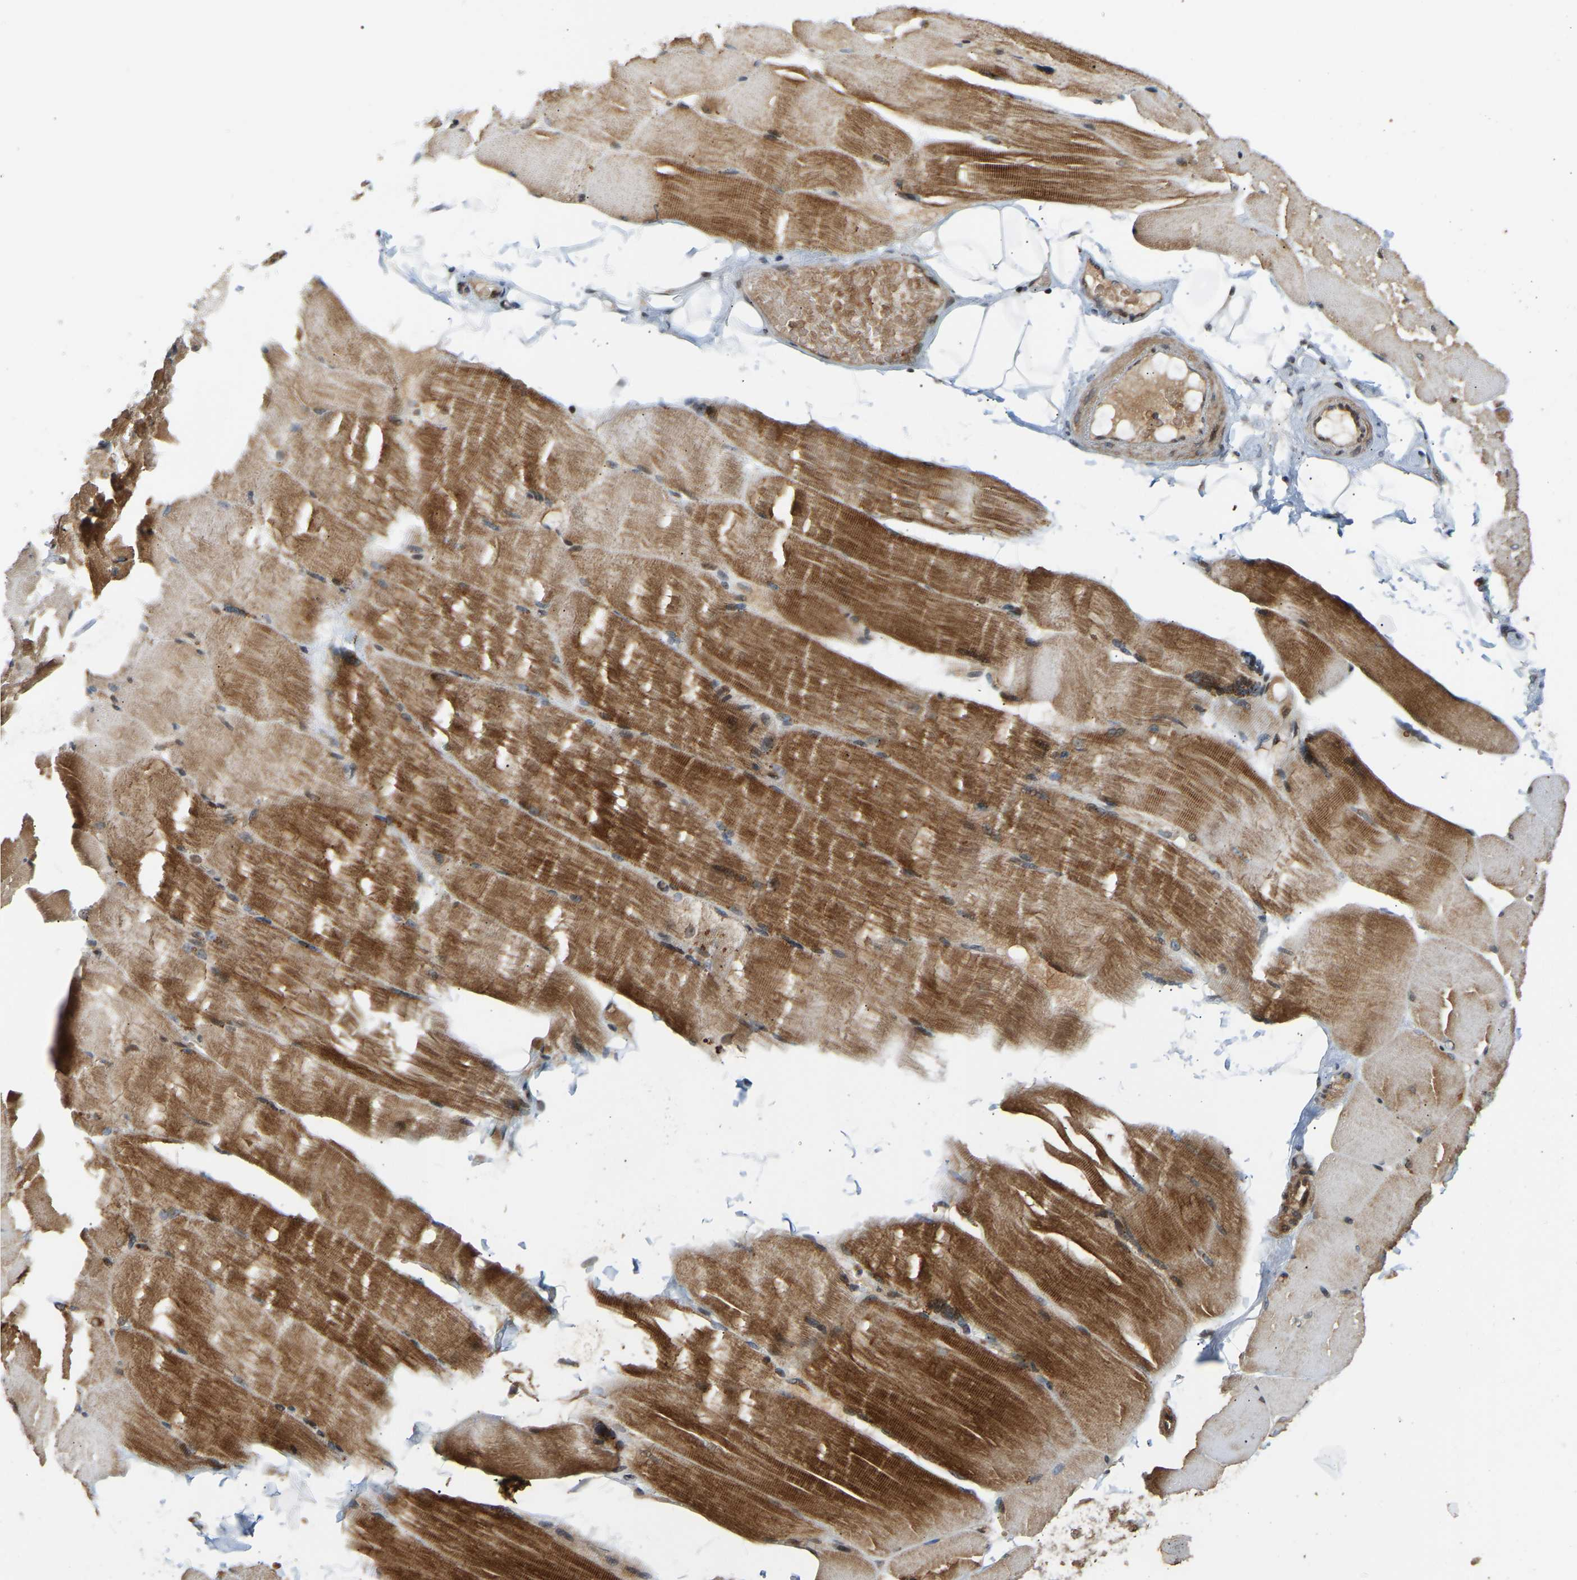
{"staining": {"intensity": "strong", "quantity": ">75%", "location": "cytoplasmic/membranous"}, "tissue": "skeletal muscle", "cell_type": "Myocytes", "image_type": "normal", "snomed": [{"axis": "morphology", "description": "Normal tissue, NOS"}, {"axis": "topography", "description": "Skin"}, {"axis": "topography", "description": "Skeletal muscle"}], "caption": "Immunohistochemistry (DAB (3,3'-diaminobenzidine)) staining of benign skeletal muscle reveals strong cytoplasmic/membranous protein staining in about >75% of myocytes.", "gene": "POGLUT2", "patient": {"sex": "male", "age": 83}}